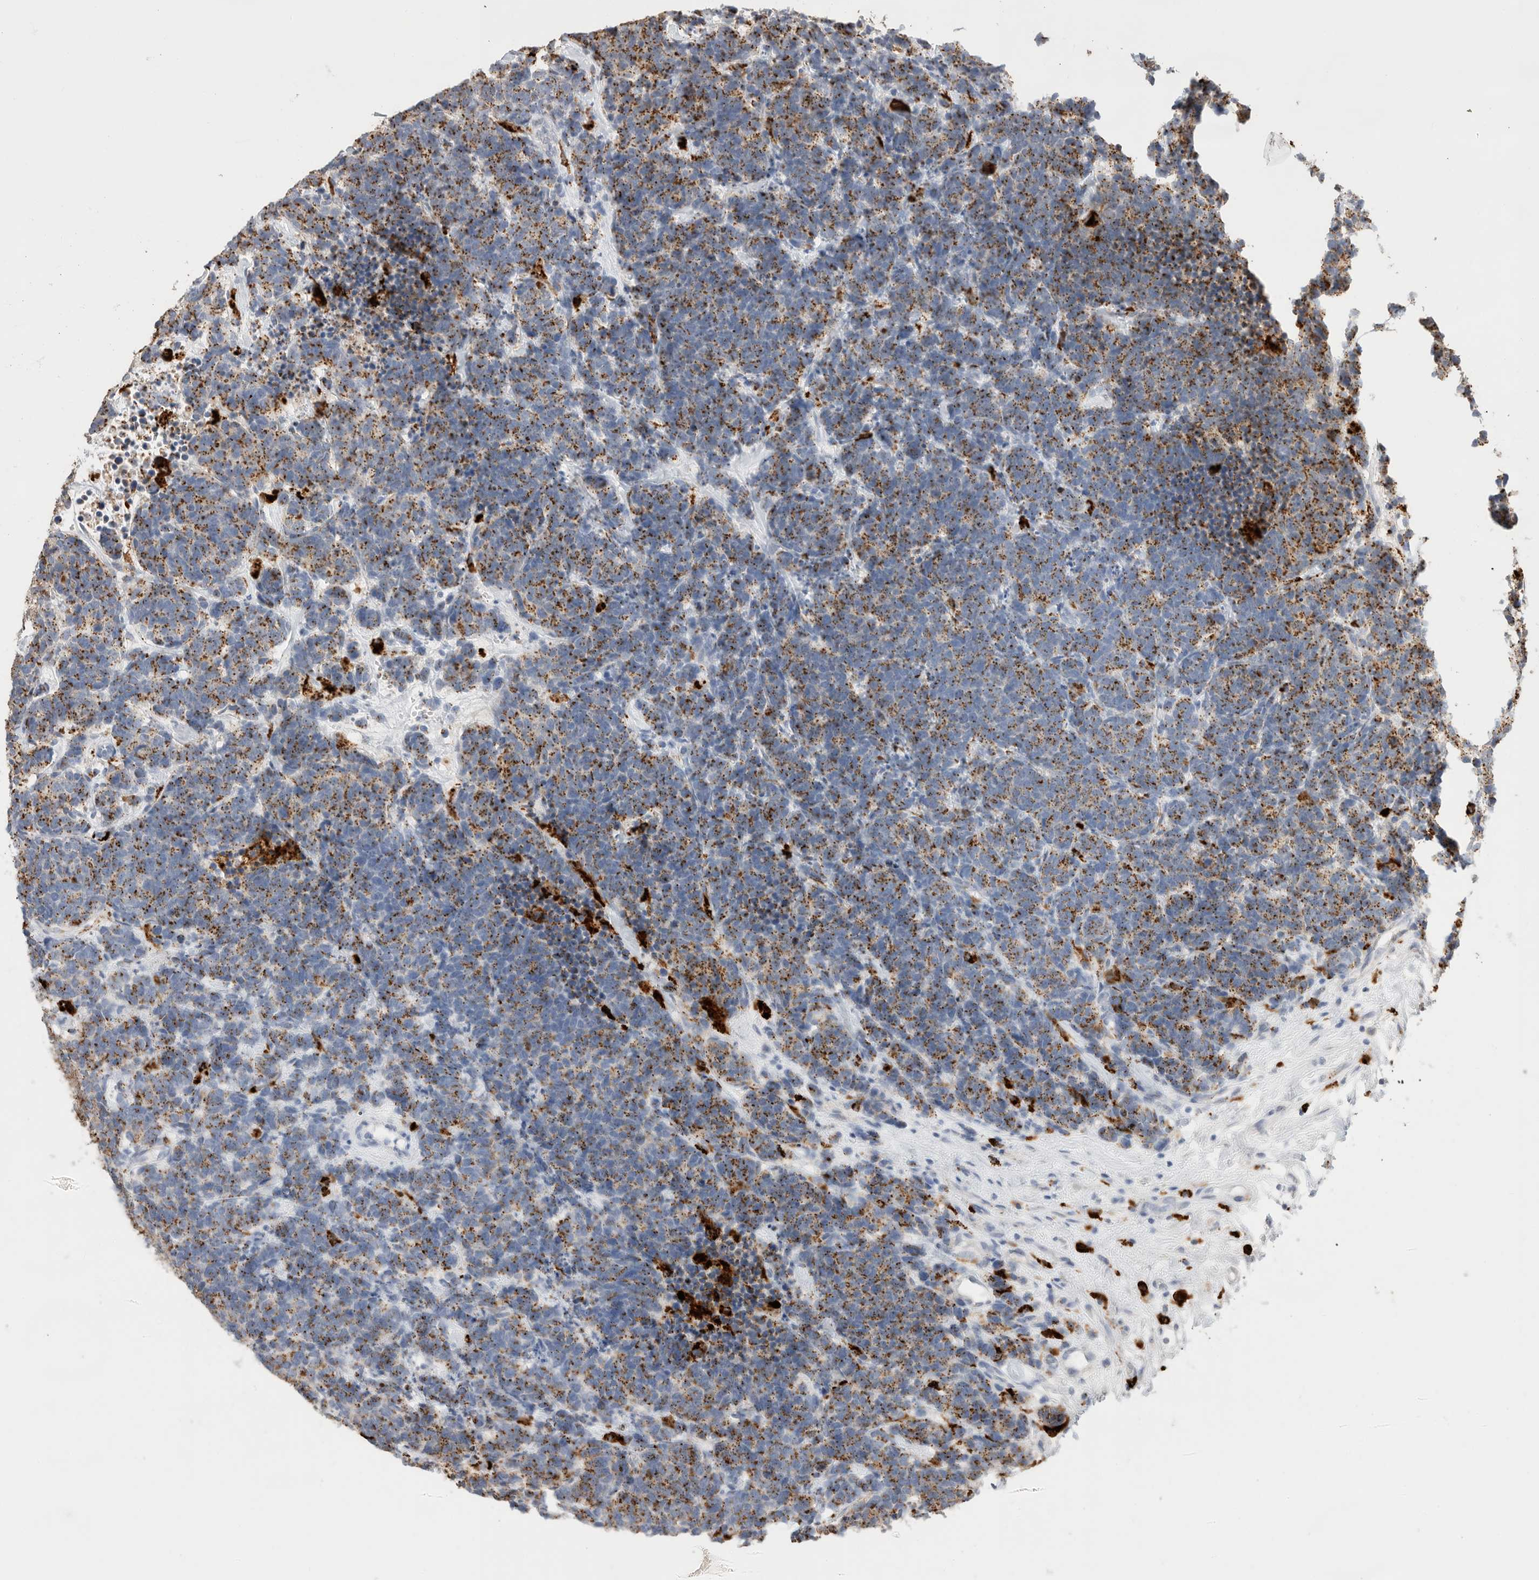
{"staining": {"intensity": "moderate", "quantity": ">75%", "location": "cytoplasmic/membranous"}, "tissue": "carcinoid", "cell_type": "Tumor cells", "image_type": "cancer", "snomed": [{"axis": "morphology", "description": "Carcinoma, NOS"}, {"axis": "morphology", "description": "Carcinoid, malignant, NOS"}, {"axis": "topography", "description": "Urinary bladder"}], "caption": "IHC photomicrograph of human carcinoma stained for a protein (brown), which exhibits medium levels of moderate cytoplasmic/membranous positivity in approximately >75% of tumor cells.", "gene": "GGH", "patient": {"sex": "male", "age": 57}}